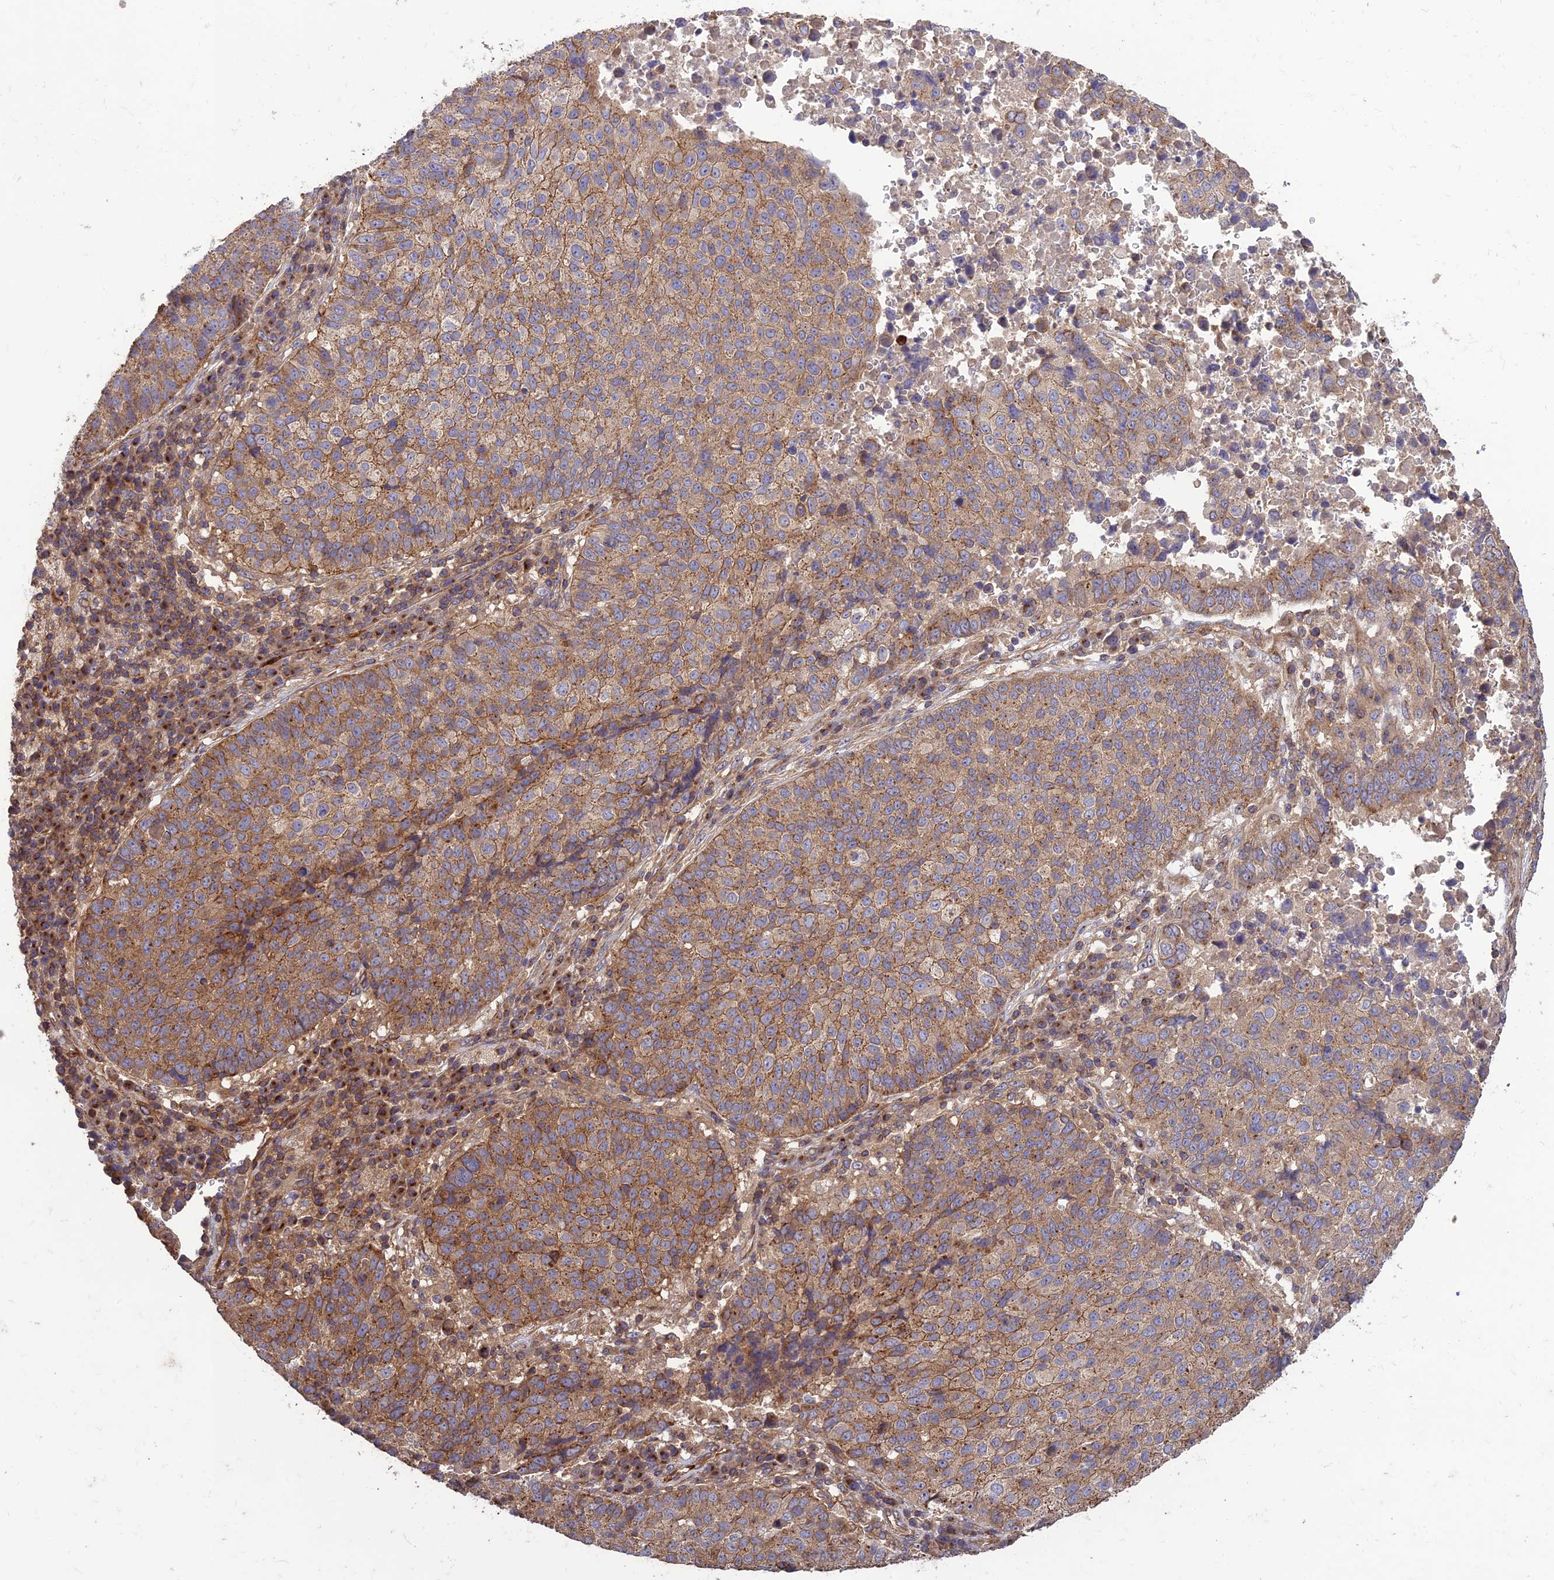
{"staining": {"intensity": "moderate", "quantity": ">75%", "location": "cytoplasmic/membranous"}, "tissue": "lung cancer", "cell_type": "Tumor cells", "image_type": "cancer", "snomed": [{"axis": "morphology", "description": "Squamous cell carcinoma, NOS"}, {"axis": "topography", "description": "Lung"}], "caption": "Protein analysis of lung squamous cell carcinoma tissue exhibits moderate cytoplasmic/membranous expression in approximately >75% of tumor cells.", "gene": "TMEM131L", "patient": {"sex": "male", "age": 73}}